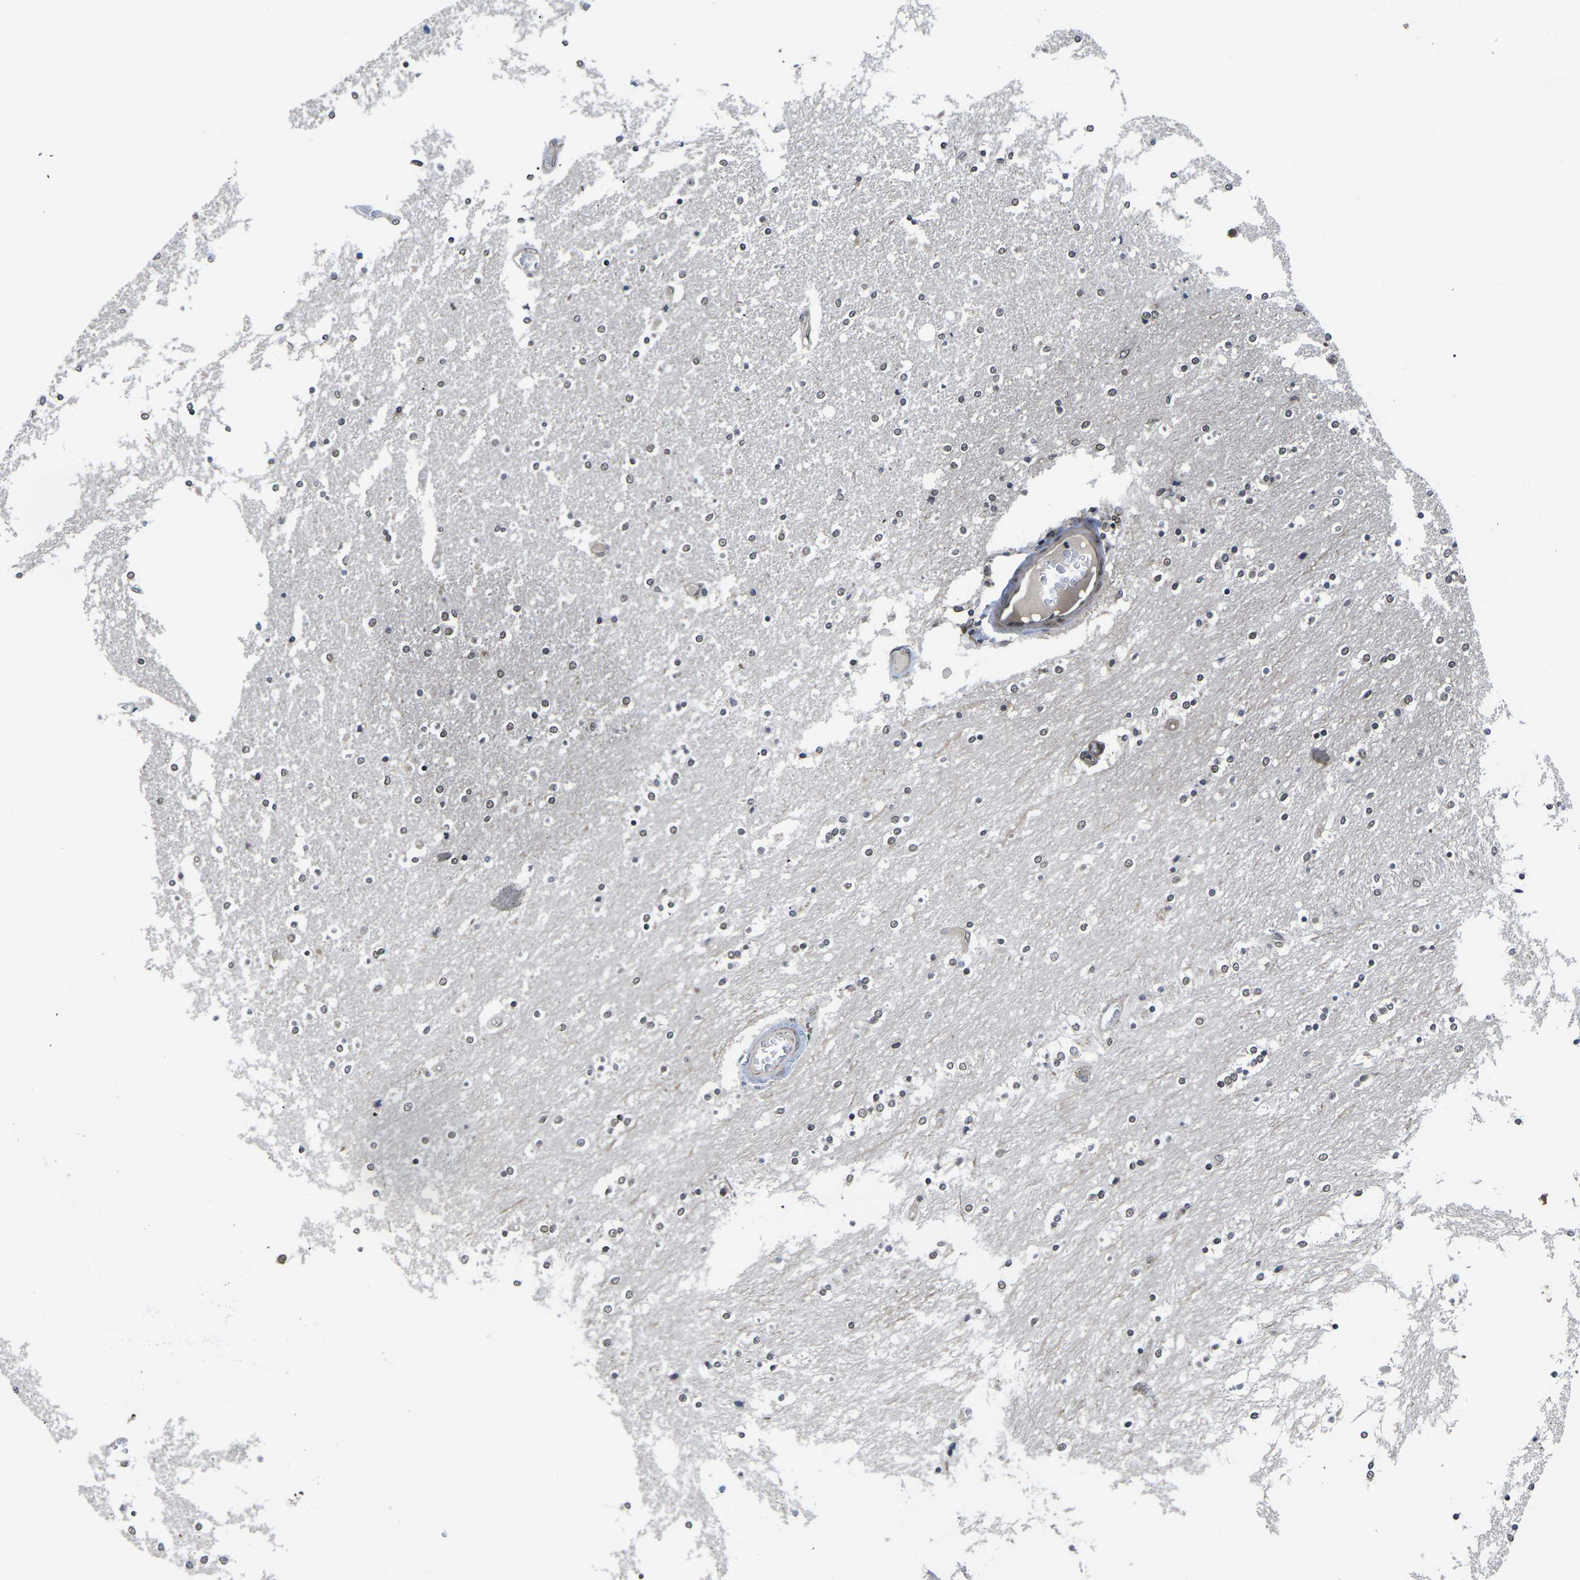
{"staining": {"intensity": "weak", "quantity": "25%-75%", "location": "nuclear"}, "tissue": "caudate", "cell_type": "Glial cells", "image_type": "normal", "snomed": [{"axis": "morphology", "description": "Normal tissue, NOS"}, {"axis": "topography", "description": "Lateral ventricle wall"}], "caption": "Protein staining of normal caudate exhibits weak nuclear staining in approximately 25%-75% of glial cells. Ihc stains the protein in brown and the nuclei are stained blue.", "gene": "CCNE1", "patient": {"sex": "female", "age": 54}}